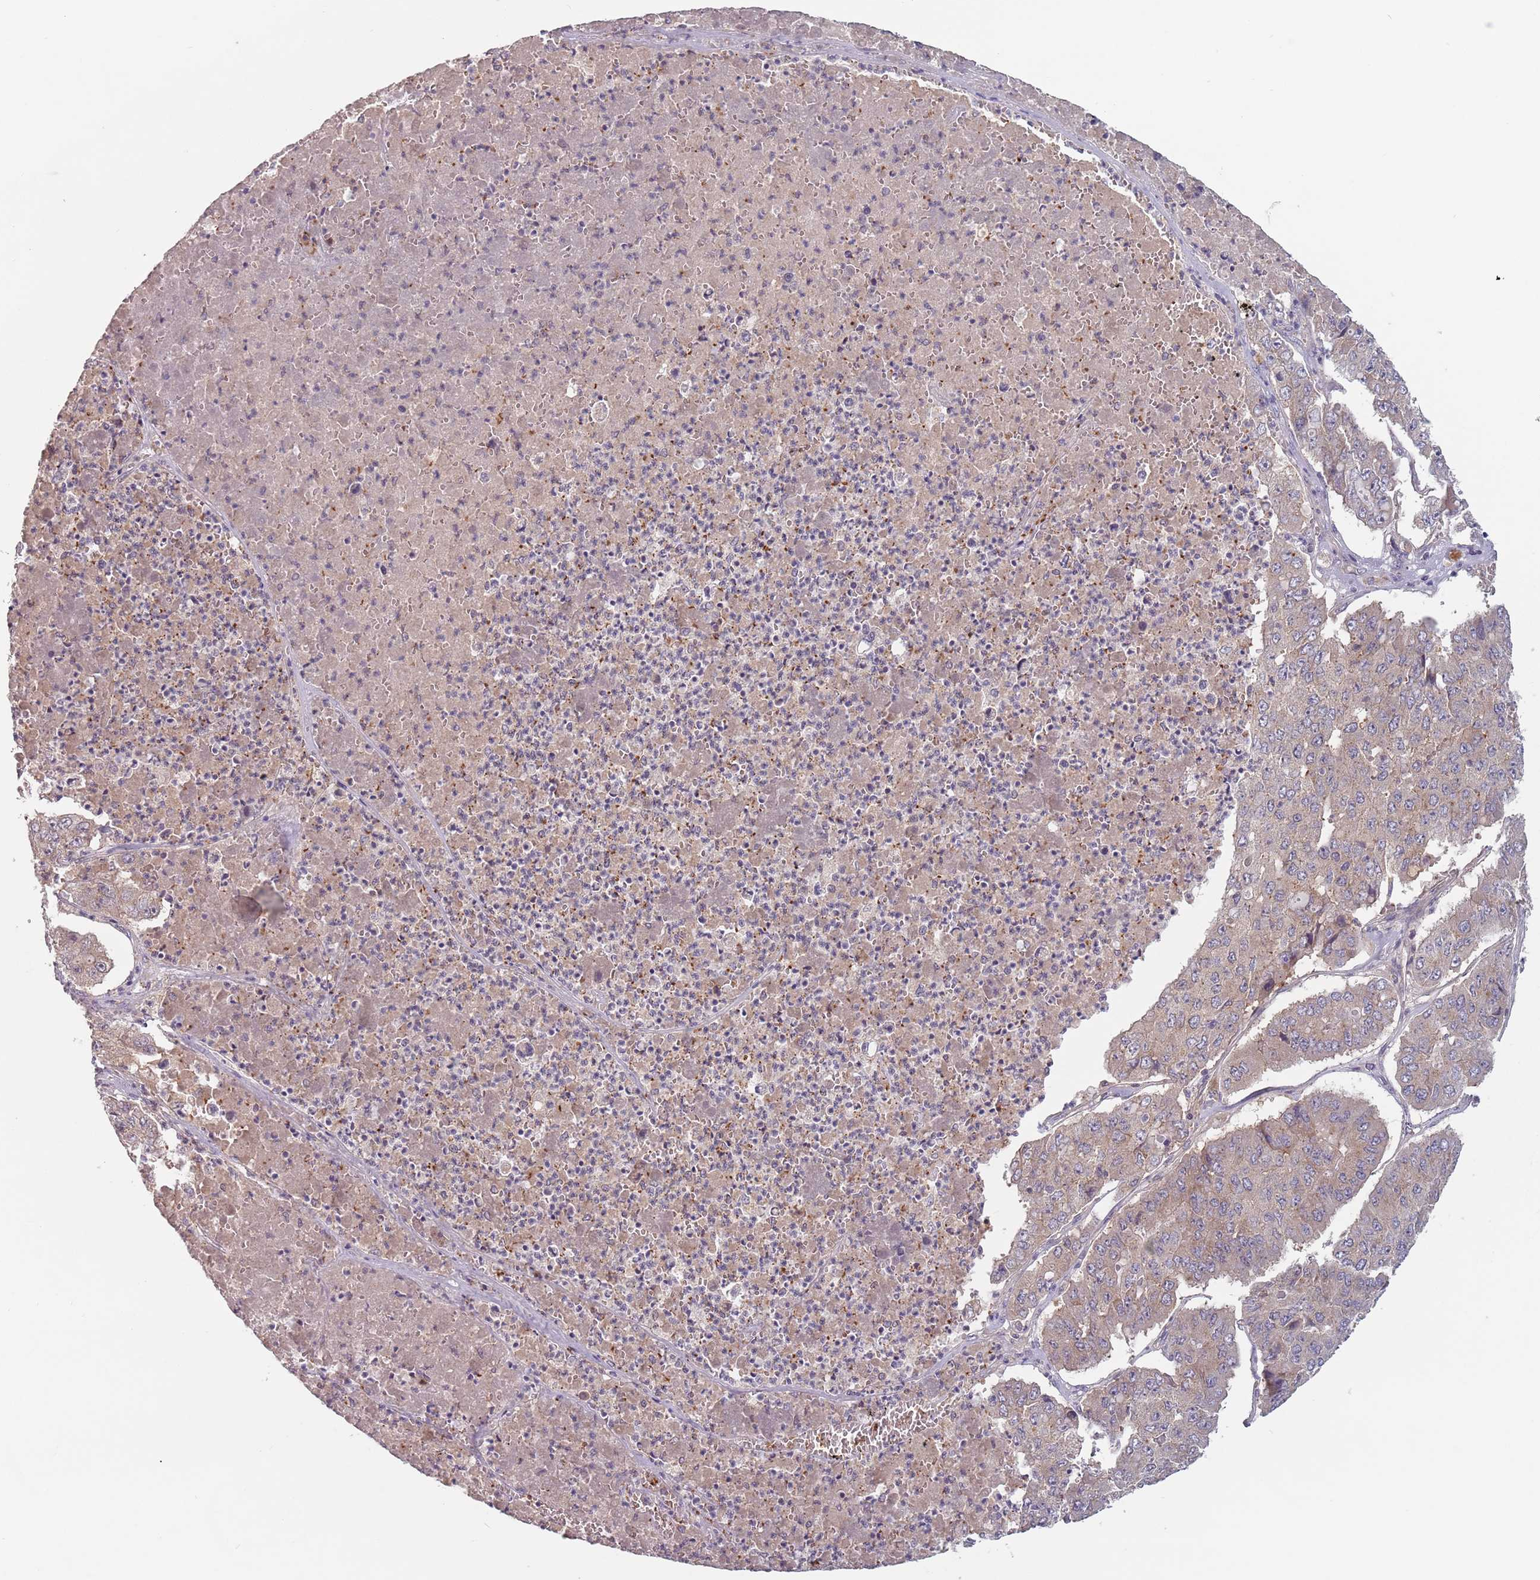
{"staining": {"intensity": "weak", "quantity": "25%-75%", "location": "cytoplasmic/membranous"}, "tissue": "pancreatic cancer", "cell_type": "Tumor cells", "image_type": "cancer", "snomed": [{"axis": "morphology", "description": "Adenocarcinoma, NOS"}, {"axis": "topography", "description": "Pancreas"}], "caption": "Immunohistochemistry (IHC) (DAB (3,3'-diaminobenzidine)) staining of adenocarcinoma (pancreatic) exhibits weak cytoplasmic/membranous protein expression in approximately 25%-75% of tumor cells.", "gene": "ASB13", "patient": {"sex": "male", "age": 50}}